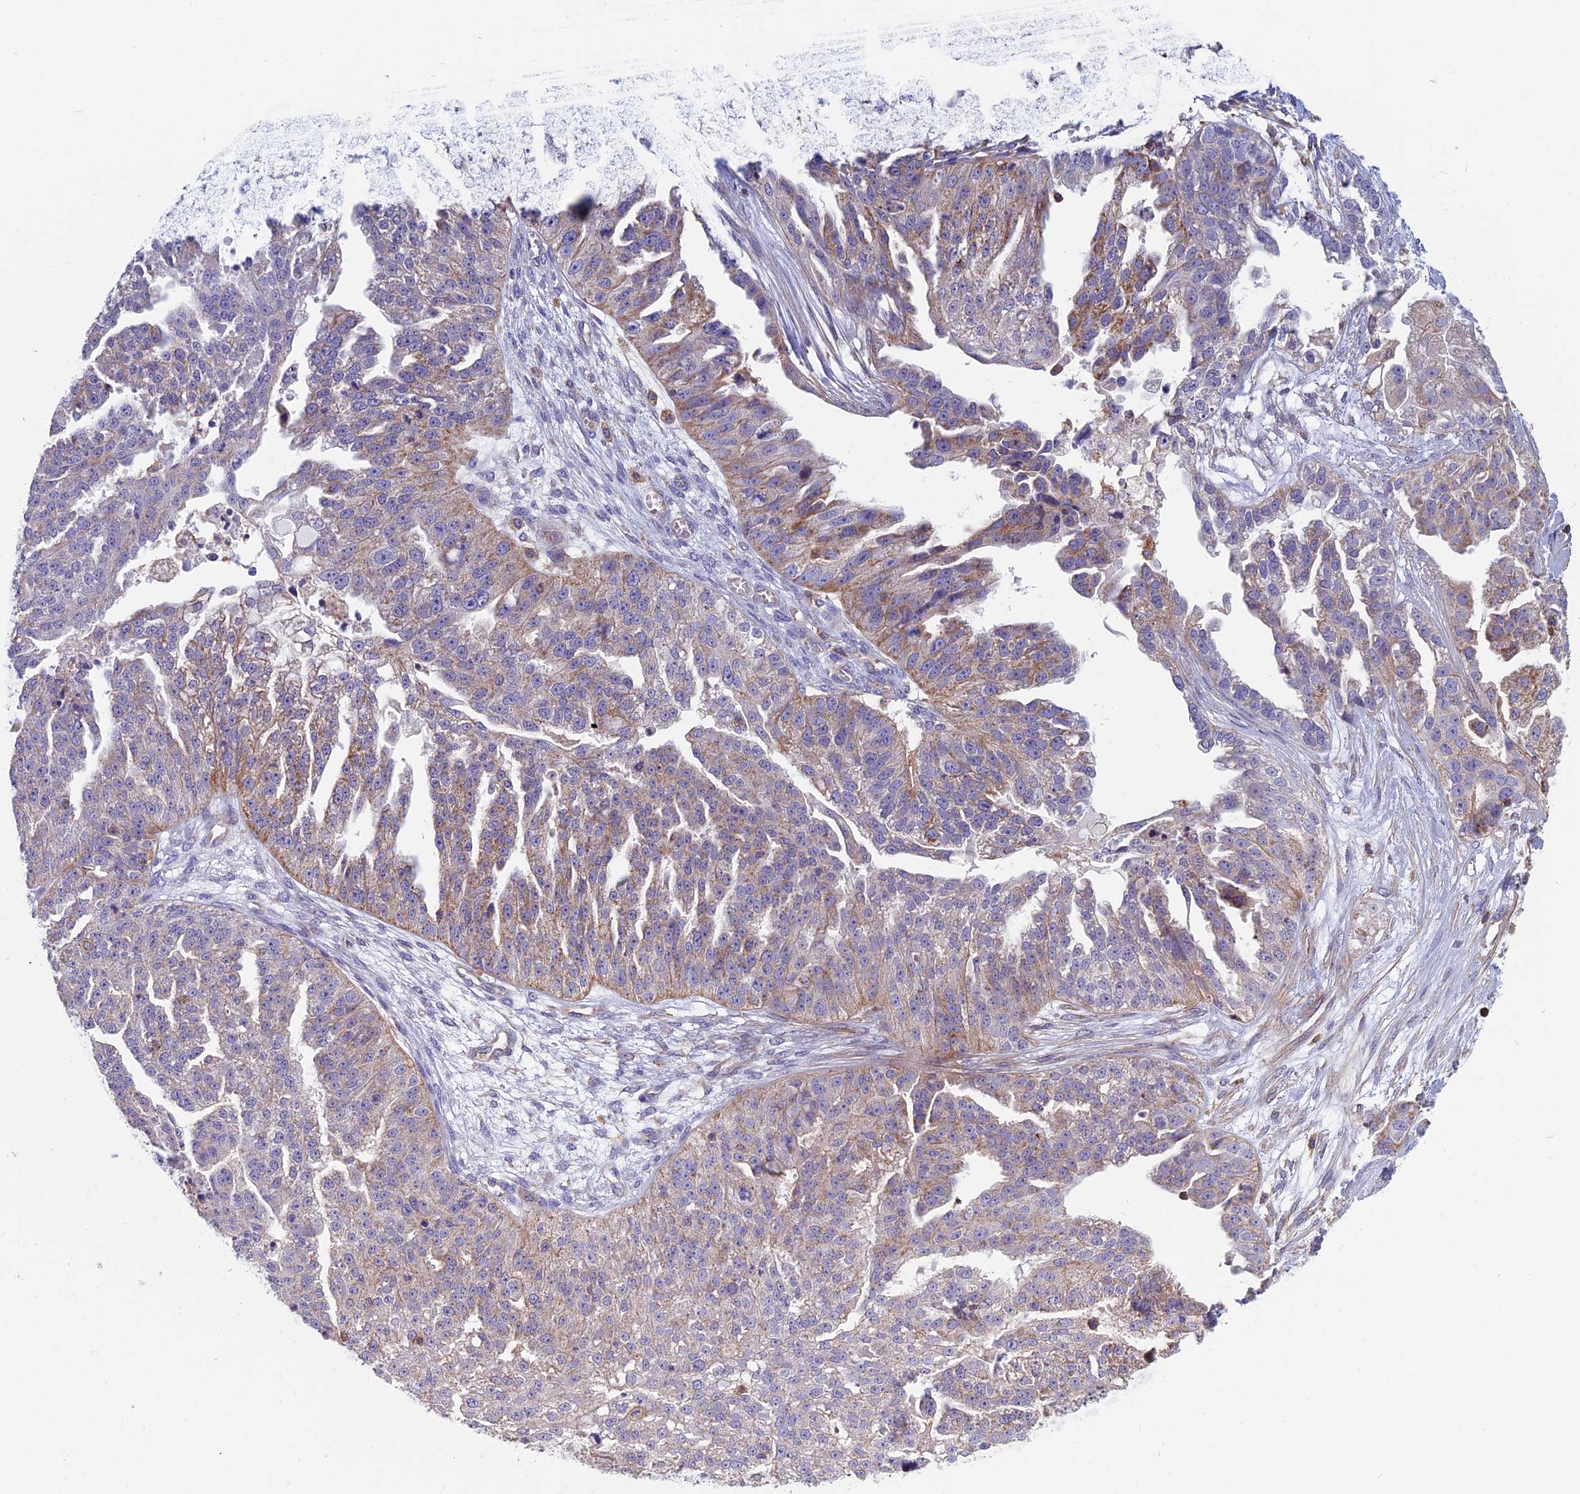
{"staining": {"intensity": "moderate", "quantity": "<25%", "location": "cytoplasmic/membranous"}, "tissue": "ovarian cancer", "cell_type": "Tumor cells", "image_type": "cancer", "snomed": [{"axis": "morphology", "description": "Cystadenocarcinoma, serous, NOS"}, {"axis": "topography", "description": "Ovary"}], "caption": "IHC photomicrograph of neoplastic tissue: ovarian cancer (serous cystadenocarcinoma) stained using immunohistochemistry (IHC) reveals low levels of moderate protein expression localized specifically in the cytoplasmic/membranous of tumor cells, appearing as a cytoplasmic/membranous brown color.", "gene": "HSD17B8", "patient": {"sex": "female", "age": 58}}